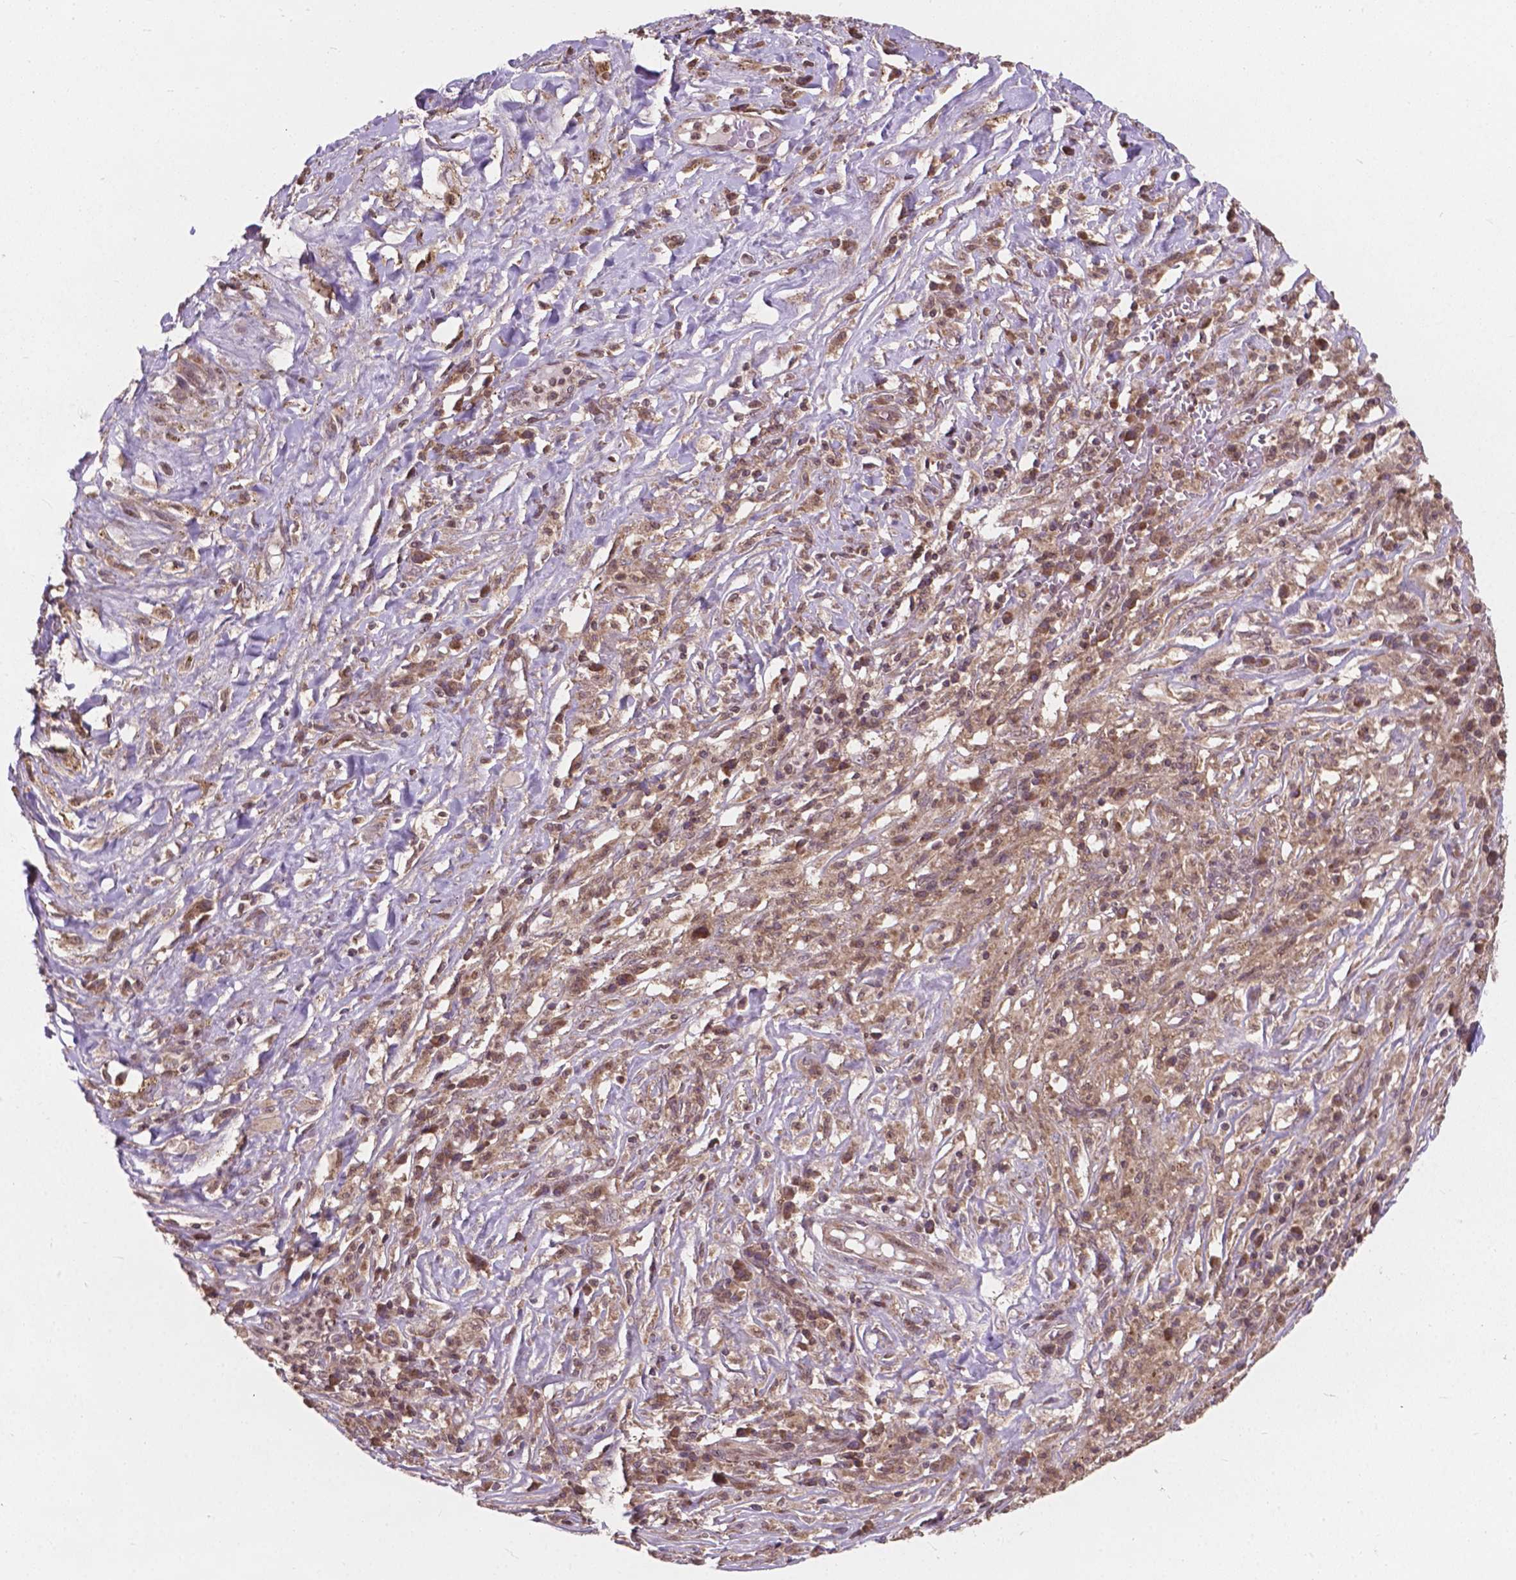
{"staining": {"intensity": "moderate", "quantity": "25%-75%", "location": "cytoplasmic/membranous,nuclear"}, "tissue": "melanoma", "cell_type": "Tumor cells", "image_type": "cancer", "snomed": [{"axis": "morphology", "description": "Malignant melanoma, NOS"}, {"axis": "topography", "description": "Skin"}], "caption": "The image exhibits a brown stain indicating the presence of a protein in the cytoplasmic/membranous and nuclear of tumor cells in malignant melanoma.", "gene": "MRPL33", "patient": {"sex": "female", "age": 91}}